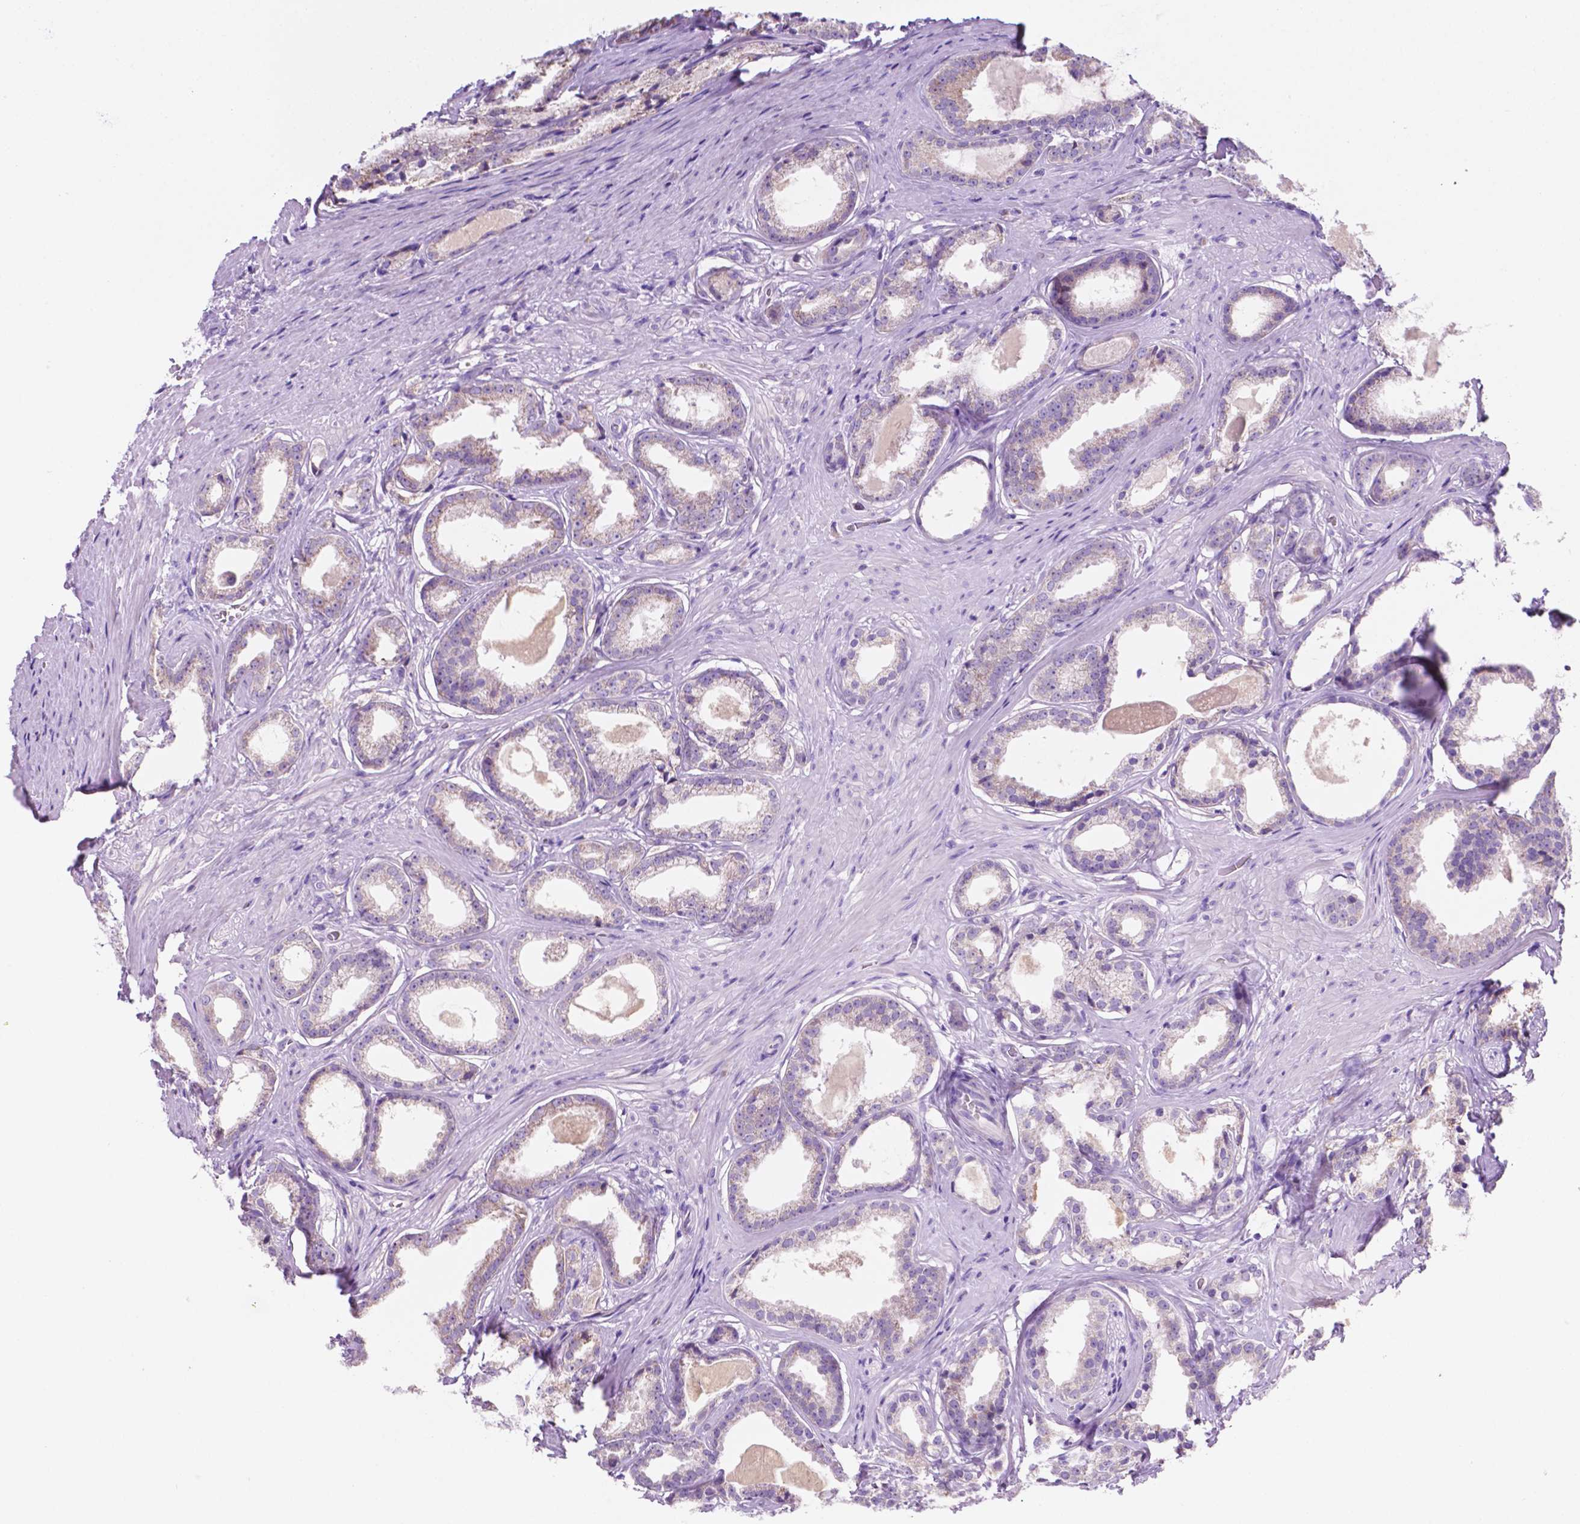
{"staining": {"intensity": "weak", "quantity": "<25%", "location": "cytoplasmic/membranous"}, "tissue": "prostate cancer", "cell_type": "Tumor cells", "image_type": "cancer", "snomed": [{"axis": "morphology", "description": "Adenocarcinoma, Low grade"}, {"axis": "topography", "description": "Prostate"}], "caption": "IHC micrograph of human prostate low-grade adenocarcinoma stained for a protein (brown), which reveals no positivity in tumor cells. Brightfield microscopy of immunohistochemistry (IHC) stained with DAB (brown) and hematoxylin (blue), captured at high magnification.", "gene": "CEACAM7", "patient": {"sex": "male", "age": 65}}